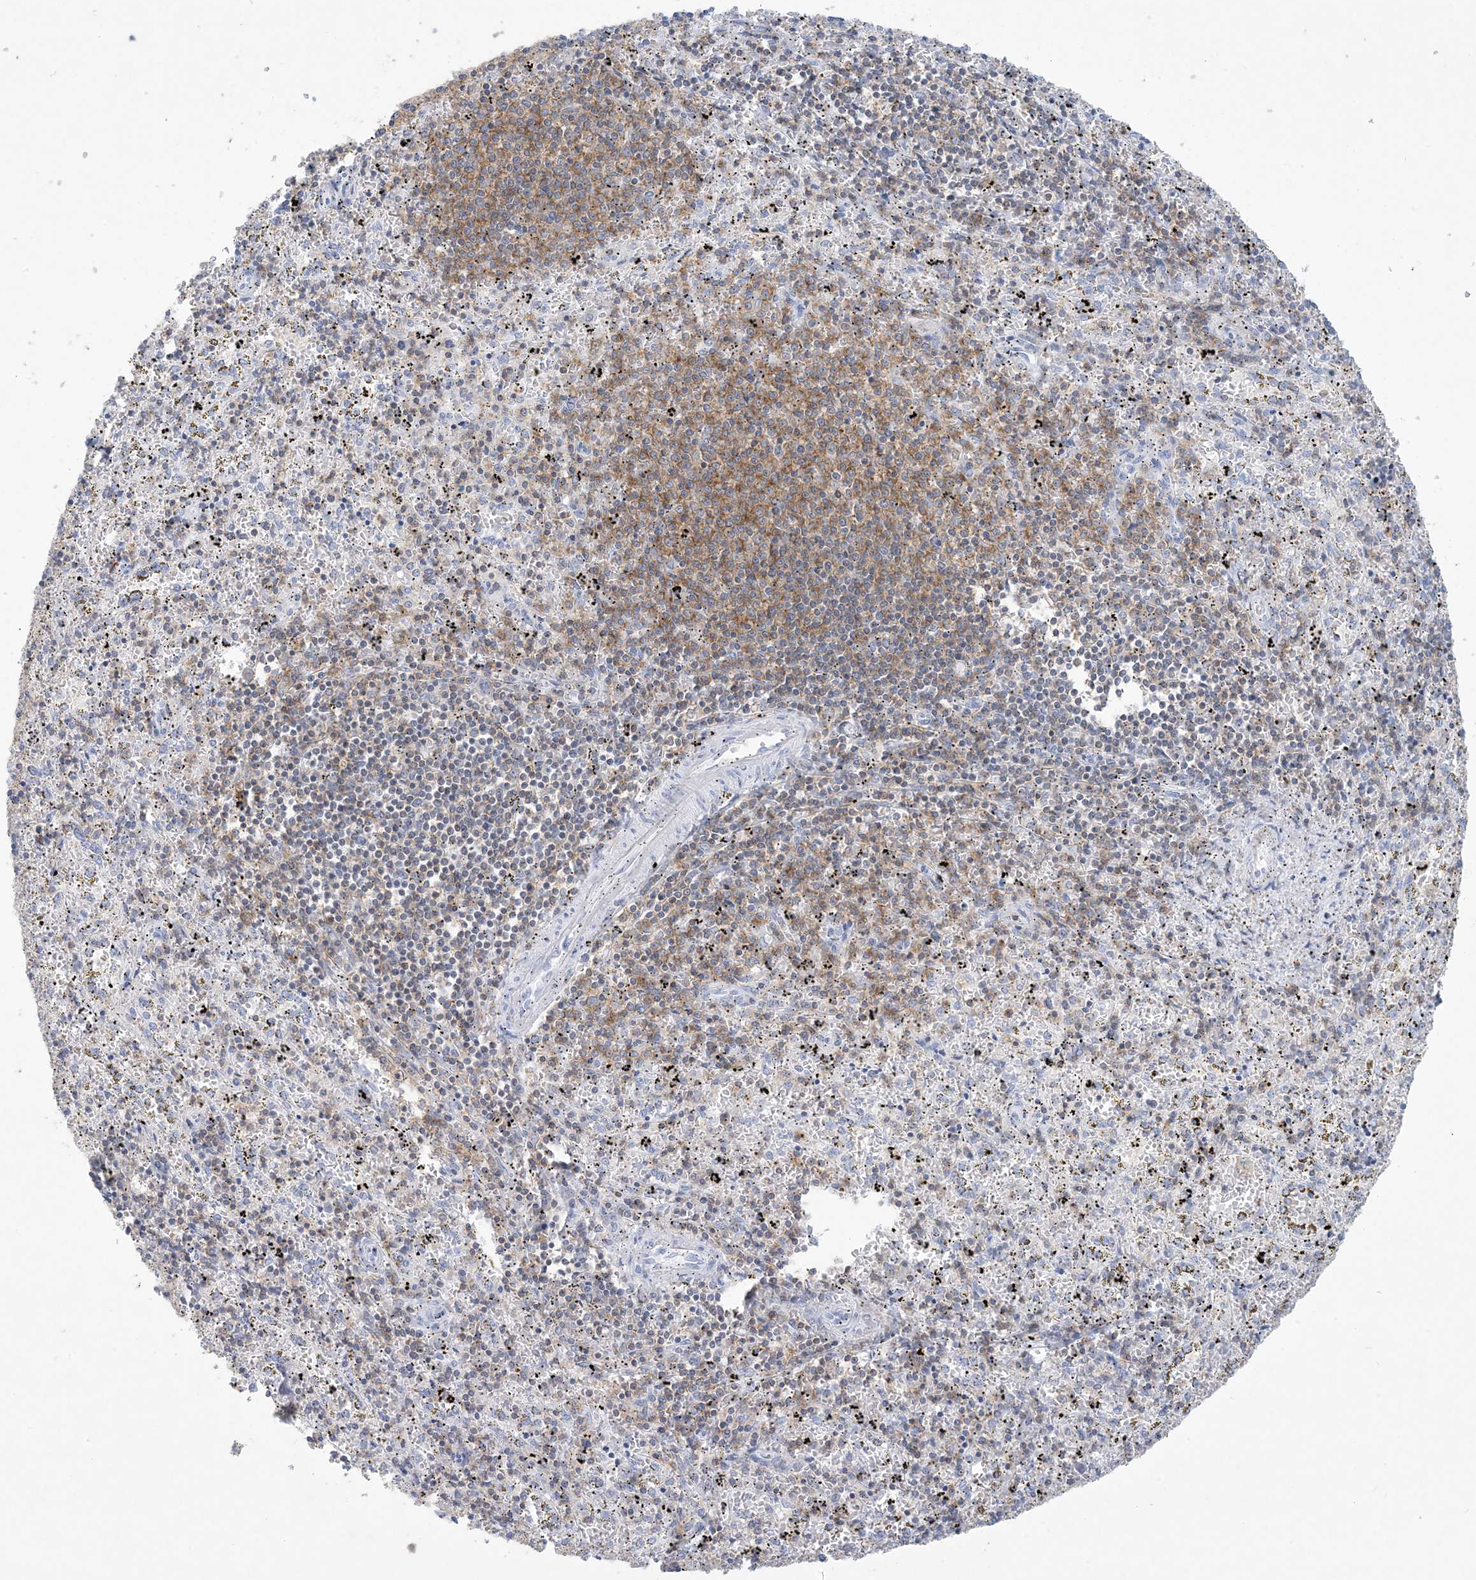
{"staining": {"intensity": "moderate", "quantity": "25%-75%", "location": "cytoplasmic/membranous"}, "tissue": "spleen", "cell_type": "Cells in red pulp", "image_type": "normal", "snomed": [{"axis": "morphology", "description": "Normal tissue, NOS"}, {"axis": "topography", "description": "Spleen"}], "caption": "Immunohistochemistry (IHC) of normal human spleen exhibits medium levels of moderate cytoplasmic/membranous expression in about 25%-75% of cells in red pulp.", "gene": "PSD4", "patient": {"sex": "male", "age": 11}}